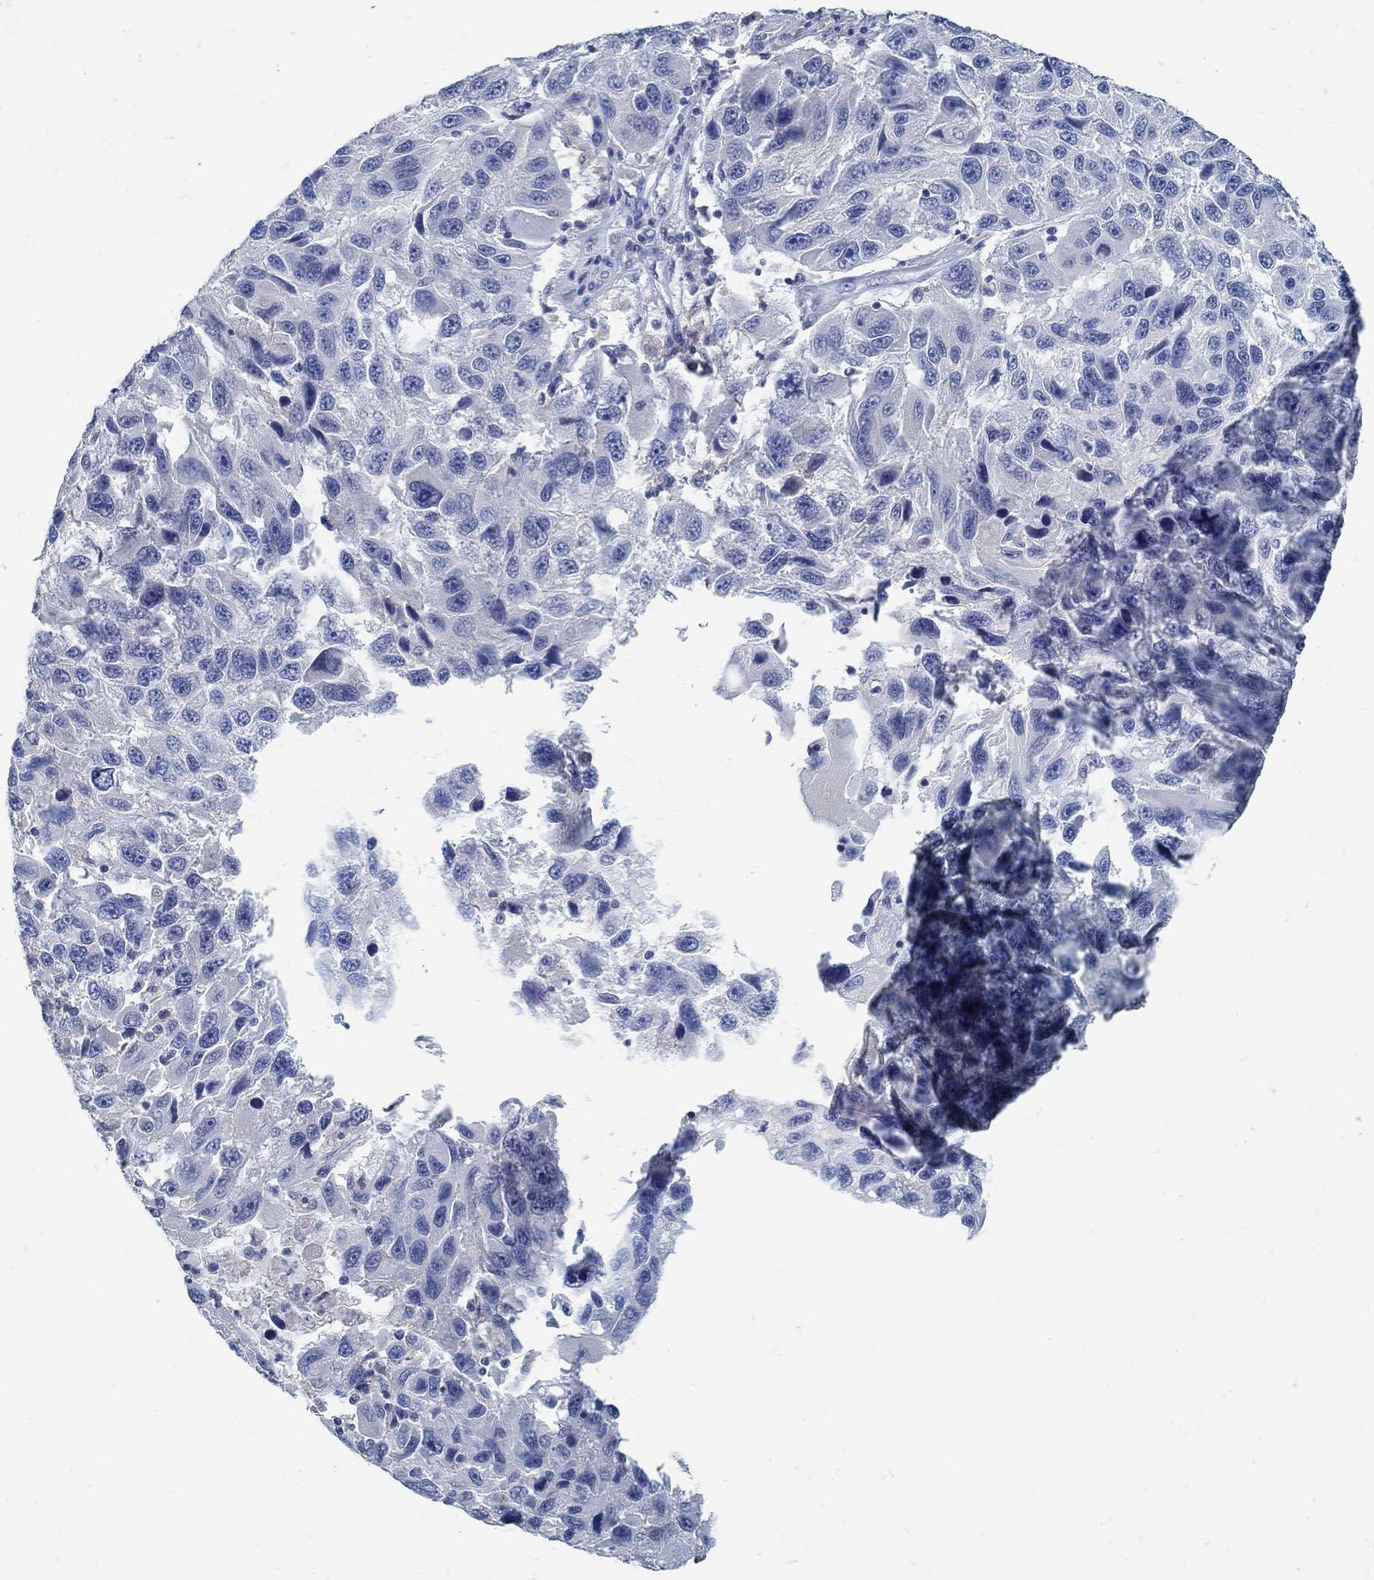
{"staining": {"intensity": "negative", "quantity": "none", "location": "none"}, "tissue": "melanoma", "cell_type": "Tumor cells", "image_type": "cancer", "snomed": [{"axis": "morphology", "description": "Malignant melanoma, NOS"}, {"axis": "topography", "description": "Skin"}], "caption": "Protein analysis of malignant melanoma exhibits no significant staining in tumor cells. (DAB (3,3'-diaminobenzidine) immunohistochemistry (IHC) with hematoxylin counter stain).", "gene": "ZFAND4", "patient": {"sex": "male", "age": 53}}